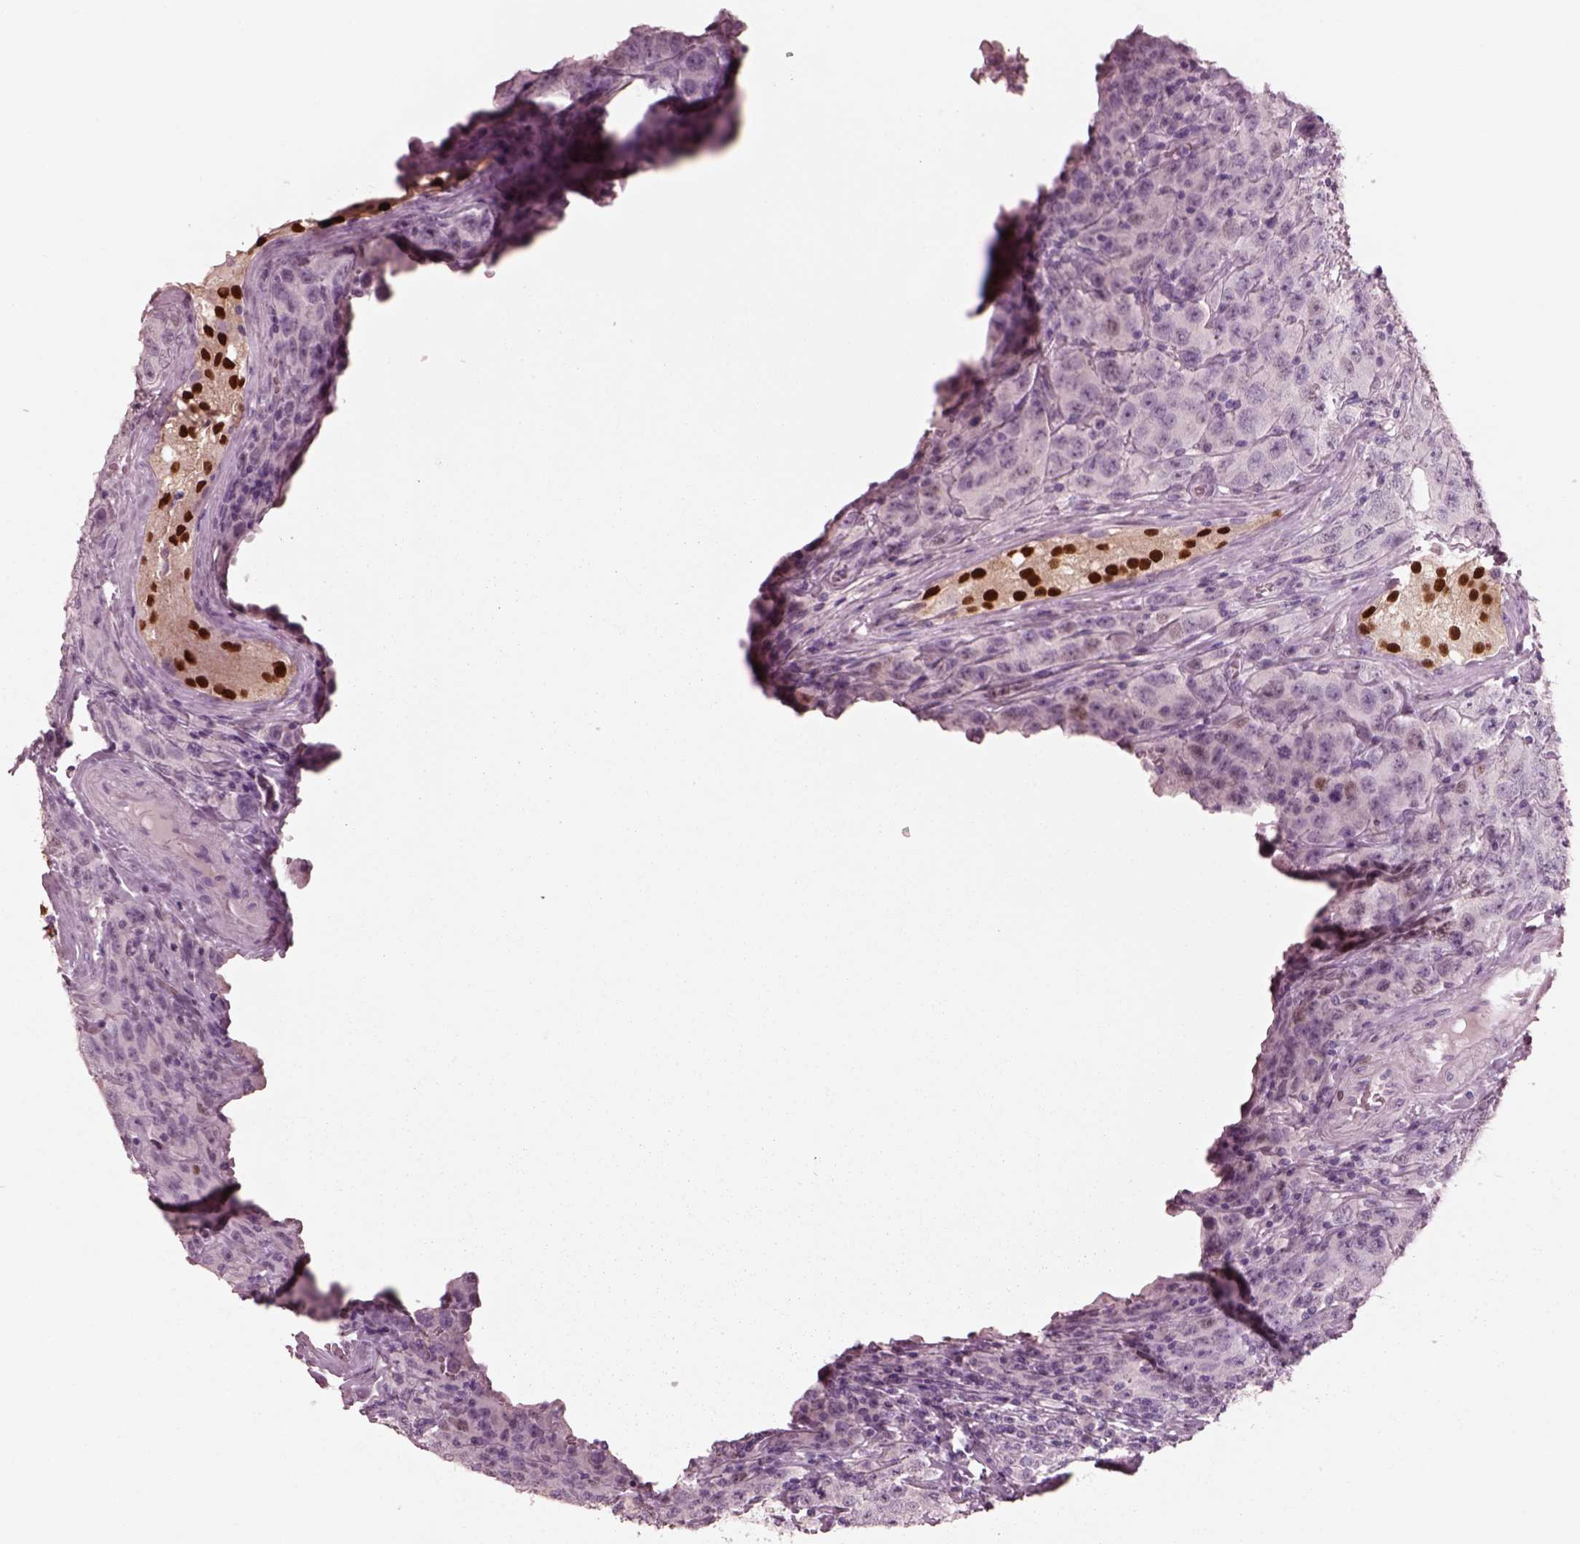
{"staining": {"intensity": "negative", "quantity": "none", "location": "none"}, "tissue": "testis cancer", "cell_type": "Tumor cells", "image_type": "cancer", "snomed": [{"axis": "morphology", "description": "Seminoma, NOS"}, {"axis": "topography", "description": "Testis"}], "caption": "High magnification brightfield microscopy of testis seminoma stained with DAB (3,3'-diaminobenzidine) (brown) and counterstained with hematoxylin (blue): tumor cells show no significant positivity.", "gene": "SOX9", "patient": {"sex": "male", "age": 52}}